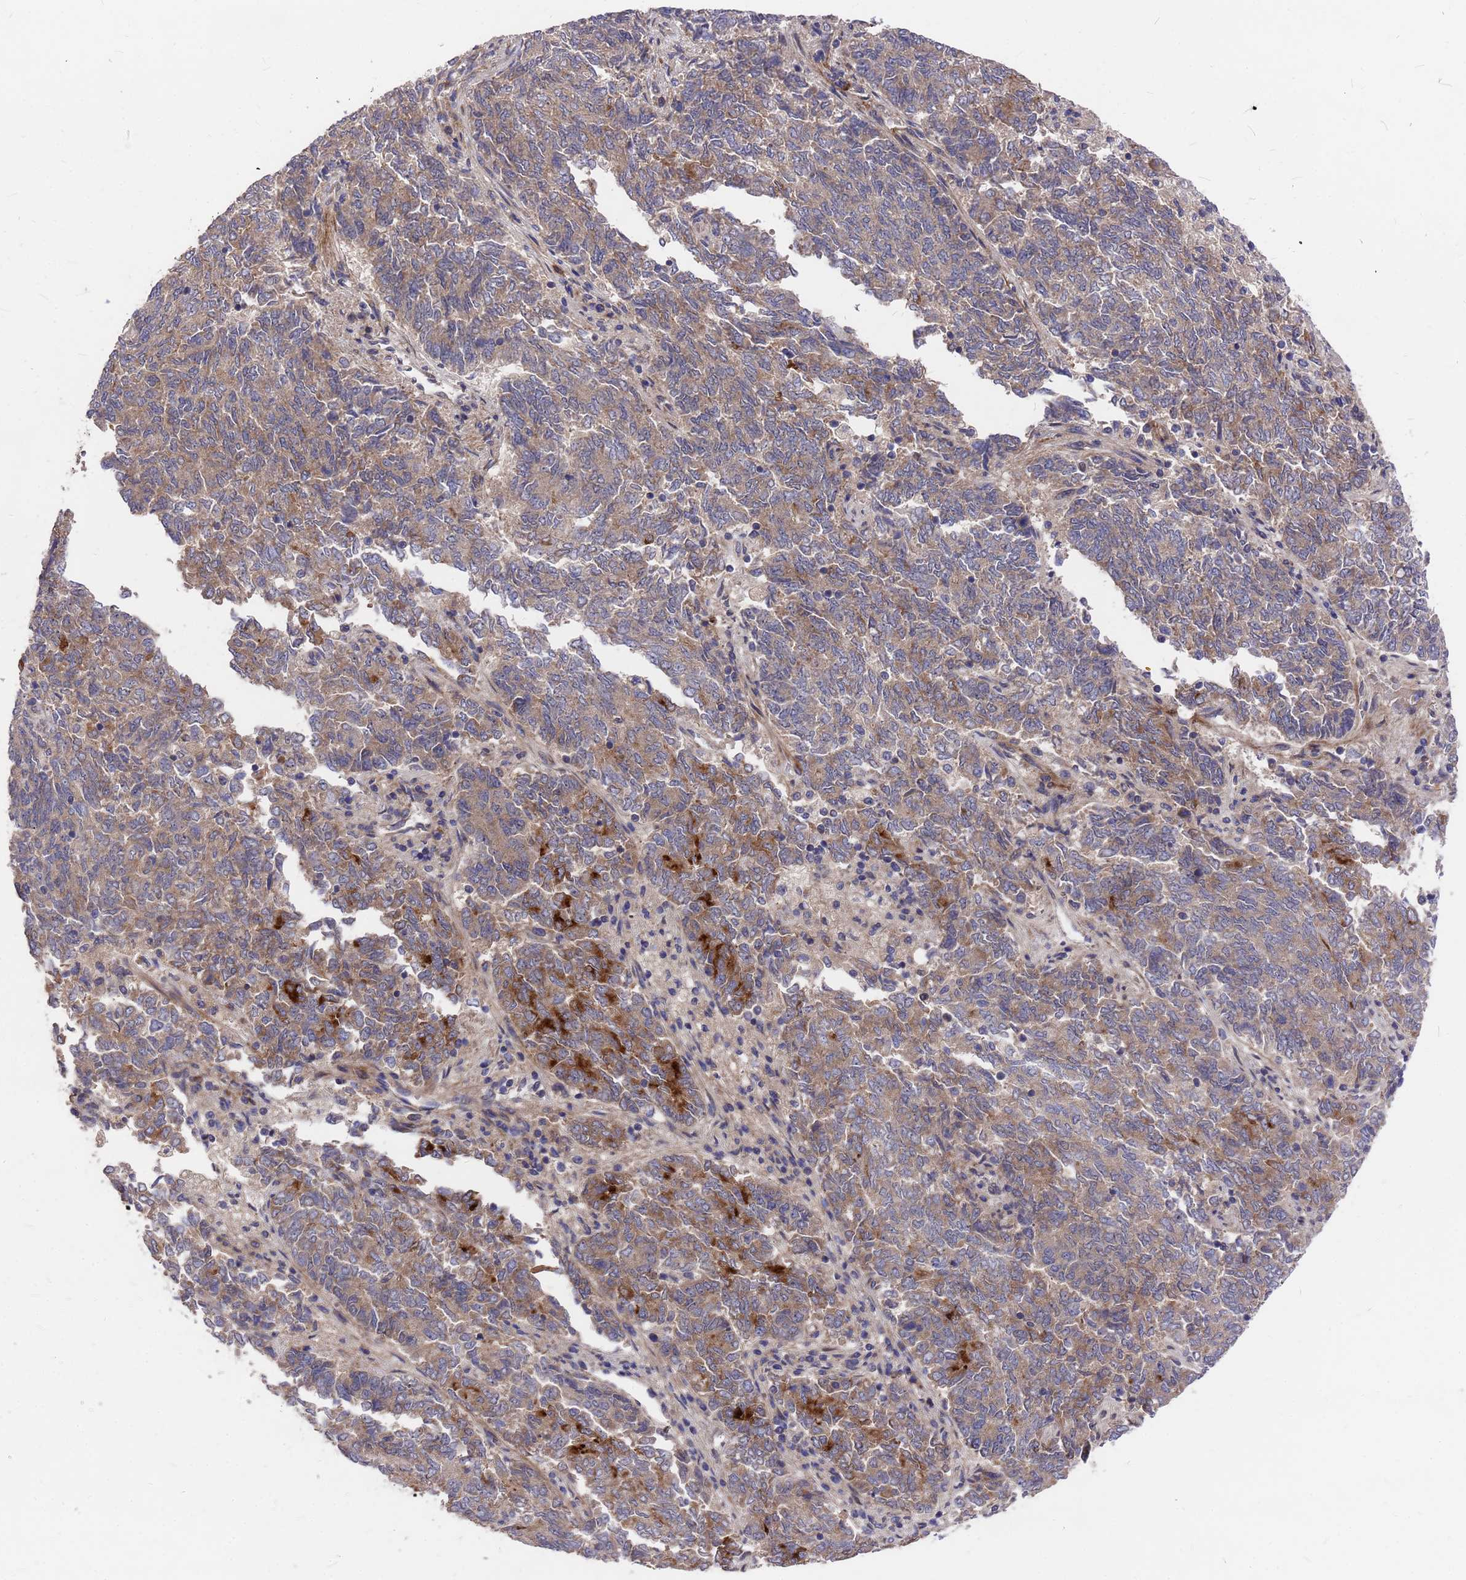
{"staining": {"intensity": "moderate", "quantity": "<25%", "location": "cytoplasmic/membranous"}, "tissue": "endometrial cancer", "cell_type": "Tumor cells", "image_type": "cancer", "snomed": [{"axis": "morphology", "description": "Adenocarcinoma, NOS"}, {"axis": "topography", "description": "Endometrium"}], "caption": "A low amount of moderate cytoplasmic/membranous expression is appreciated in approximately <25% of tumor cells in adenocarcinoma (endometrial) tissue.", "gene": "ZNF717", "patient": {"sex": "female", "age": 80}}